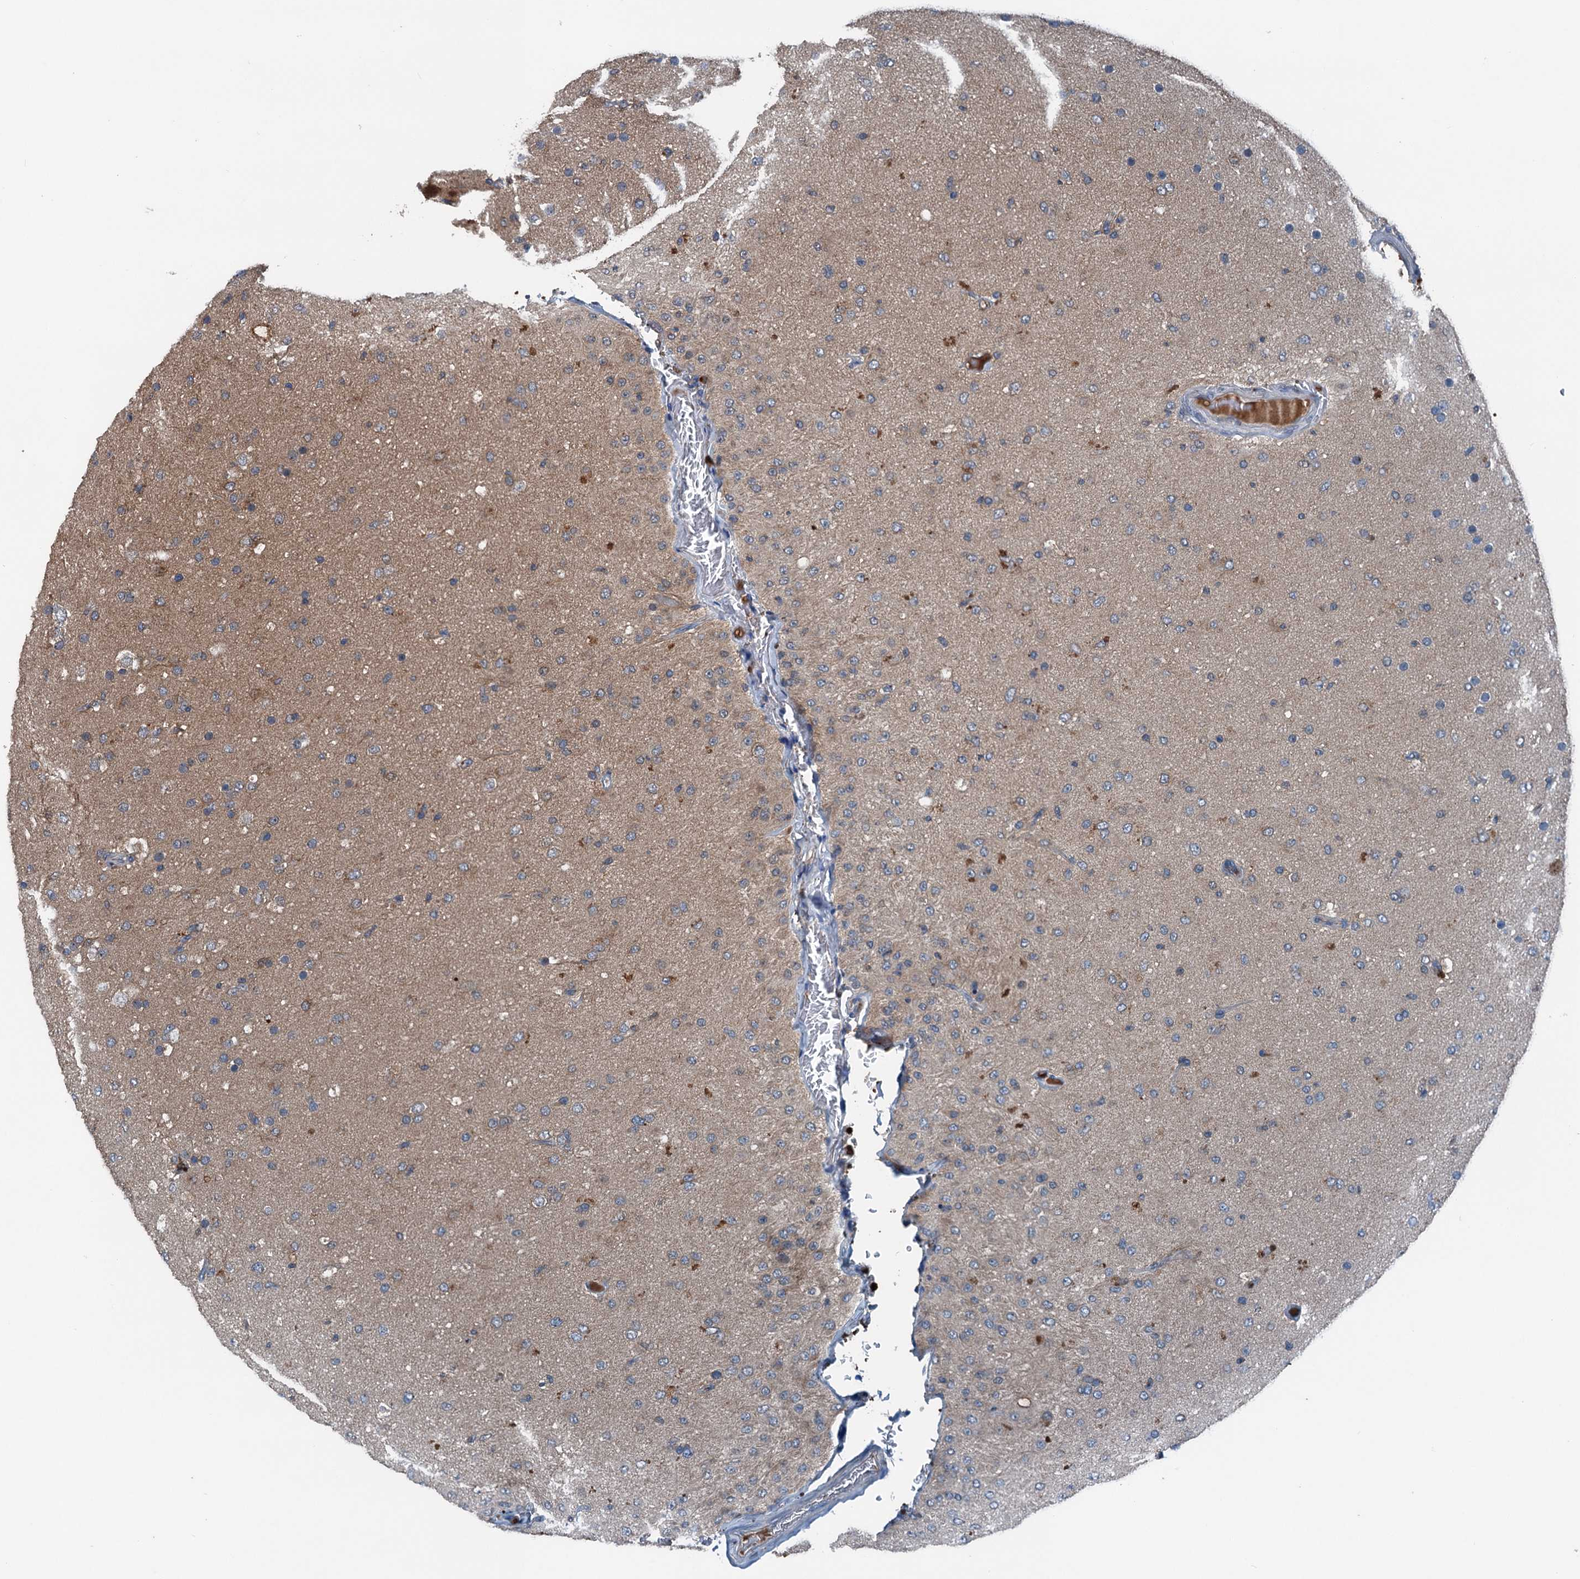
{"staining": {"intensity": "weak", "quantity": "25%-75%", "location": "cytoplasmic/membranous"}, "tissue": "glioma", "cell_type": "Tumor cells", "image_type": "cancer", "snomed": [{"axis": "morphology", "description": "Glioma, malignant, Low grade"}, {"axis": "topography", "description": "Brain"}], "caption": "Human glioma stained with a brown dye demonstrates weak cytoplasmic/membranous positive staining in approximately 25%-75% of tumor cells.", "gene": "PDSS1", "patient": {"sex": "male", "age": 65}}